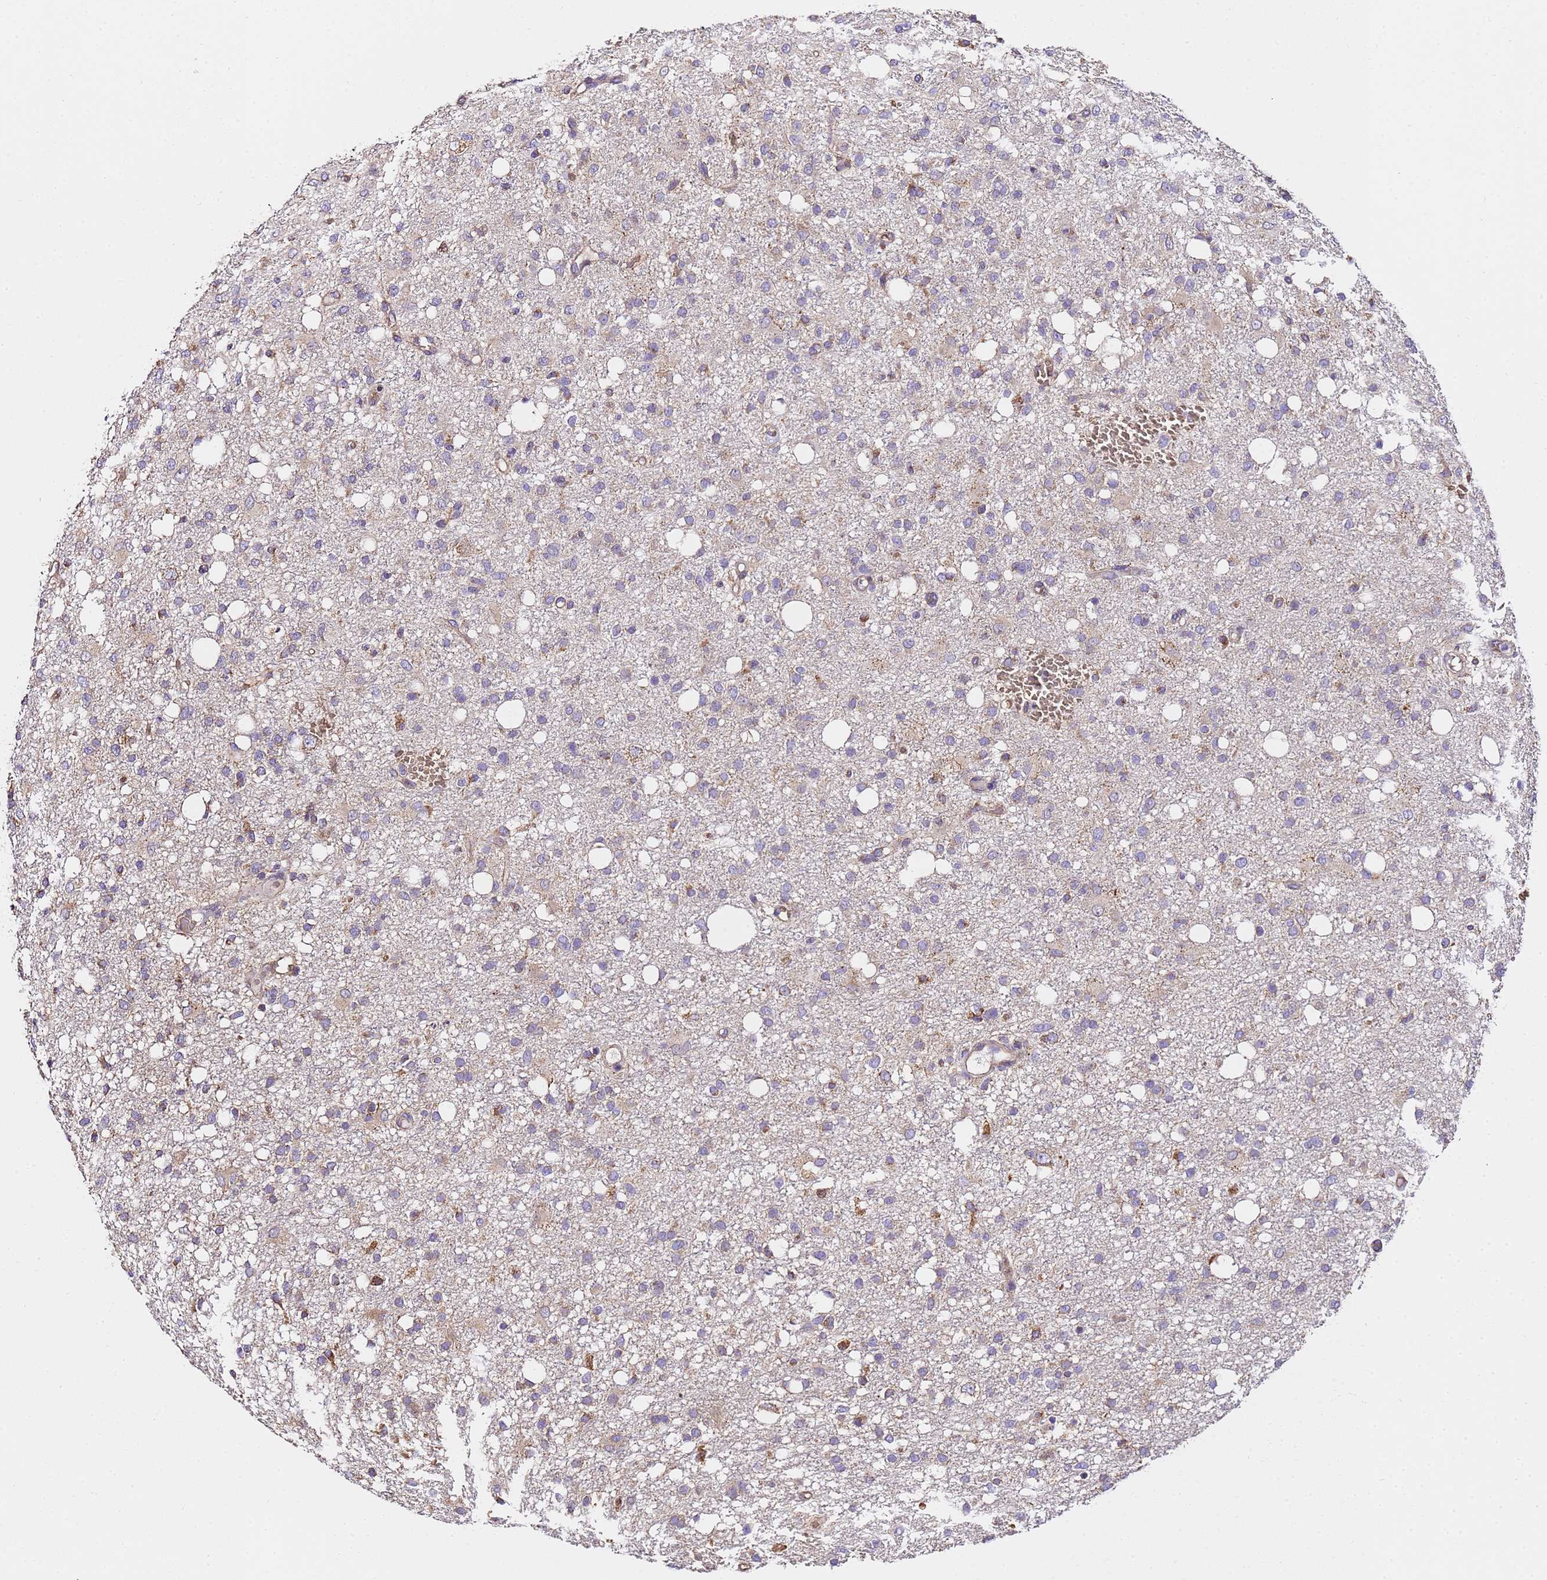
{"staining": {"intensity": "moderate", "quantity": "<25%", "location": "cytoplasmic/membranous"}, "tissue": "glioma", "cell_type": "Tumor cells", "image_type": "cancer", "snomed": [{"axis": "morphology", "description": "Glioma, malignant, High grade"}, {"axis": "topography", "description": "Brain"}], "caption": "The histopathology image shows a brown stain indicating the presence of a protein in the cytoplasmic/membranous of tumor cells in glioma. The staining was performed using DAB to visualize the protein expression in brown, while the nuclei were stained in blue with hematoxylin (Magnification: 20x).", "gene": "LRRIQ1", "patient": {"sex": "female", "age": 59}}